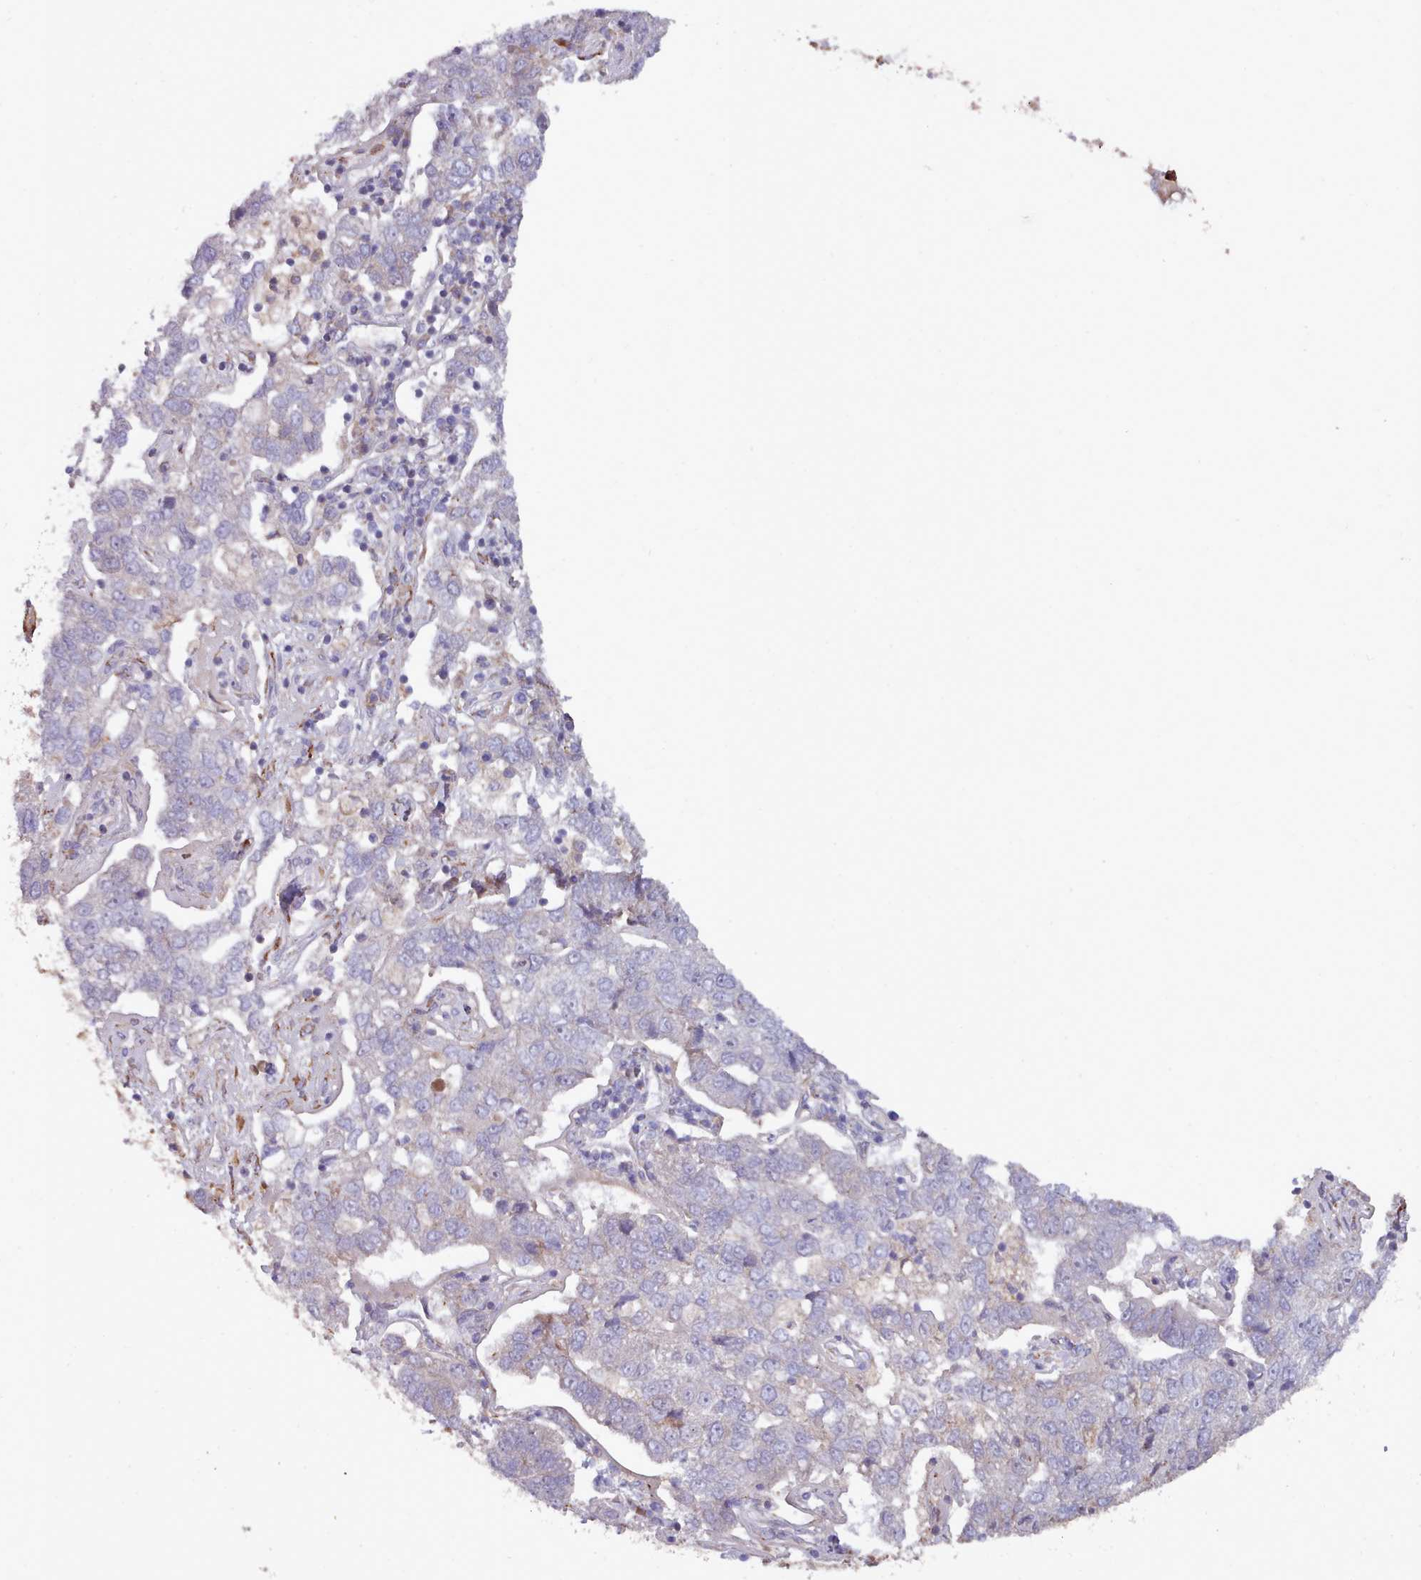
{"staining": {"intensity": "negative", "quantity": "none", "location": "none"}, "tissue": "pancreatic cancer", "cell_type": "Tumor cells", "image_type": "cancer", "snomed": [{"axis": "morphology", "description": "Adenocarcinoma, NOS"}, {"axis": "topography", "description": "Pancreas"}], "caption": "An immunohistochemistry image of pancreatic cancer (adenocarcinoma) is shown. There is no staining in tumor cells of pancreatic cancer (adenocarcinoma).", "gene": "TRIM26", "patient": {"sex": "female", "age": 61}}